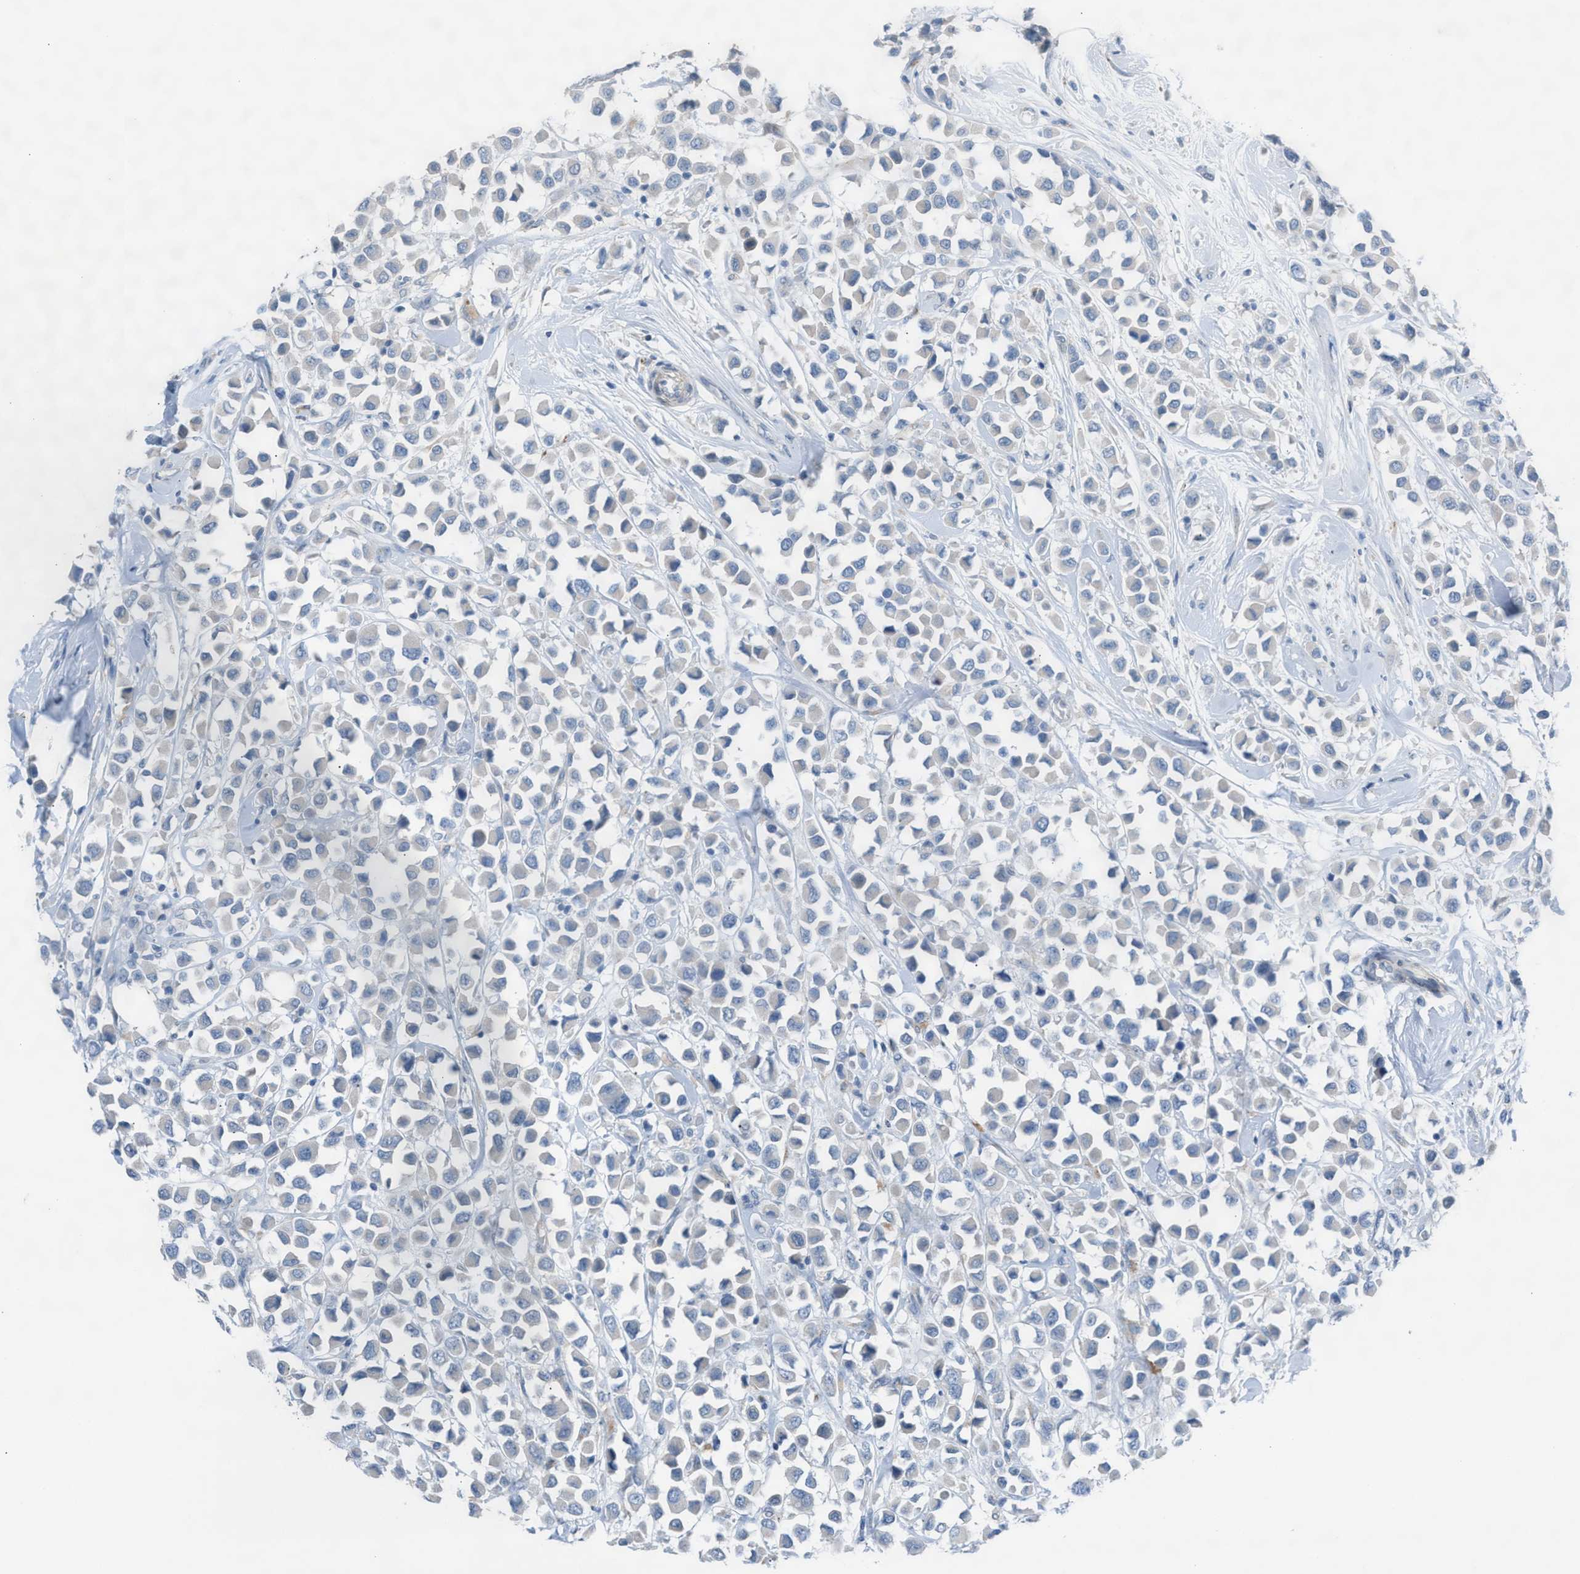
{"staining": {"intensity": "negative", "quantity": "none", "location": "none"}, "tissue": "breast cancer", "cell_type": "Tumor cells", "image_type": "cancer", "snomed": [{"axis": "morphology", "description": "Duct carcinoma"}, {"axis": "topography", "description": "Breast"}], "caption": "A photomicrograph of breast cancer (infiltrating ductal carcinoma) stained for a protein exhibits no brown staining in tumor cells.", "gene": "ASPA", "patient": {"sex": "female", "age": 61}}